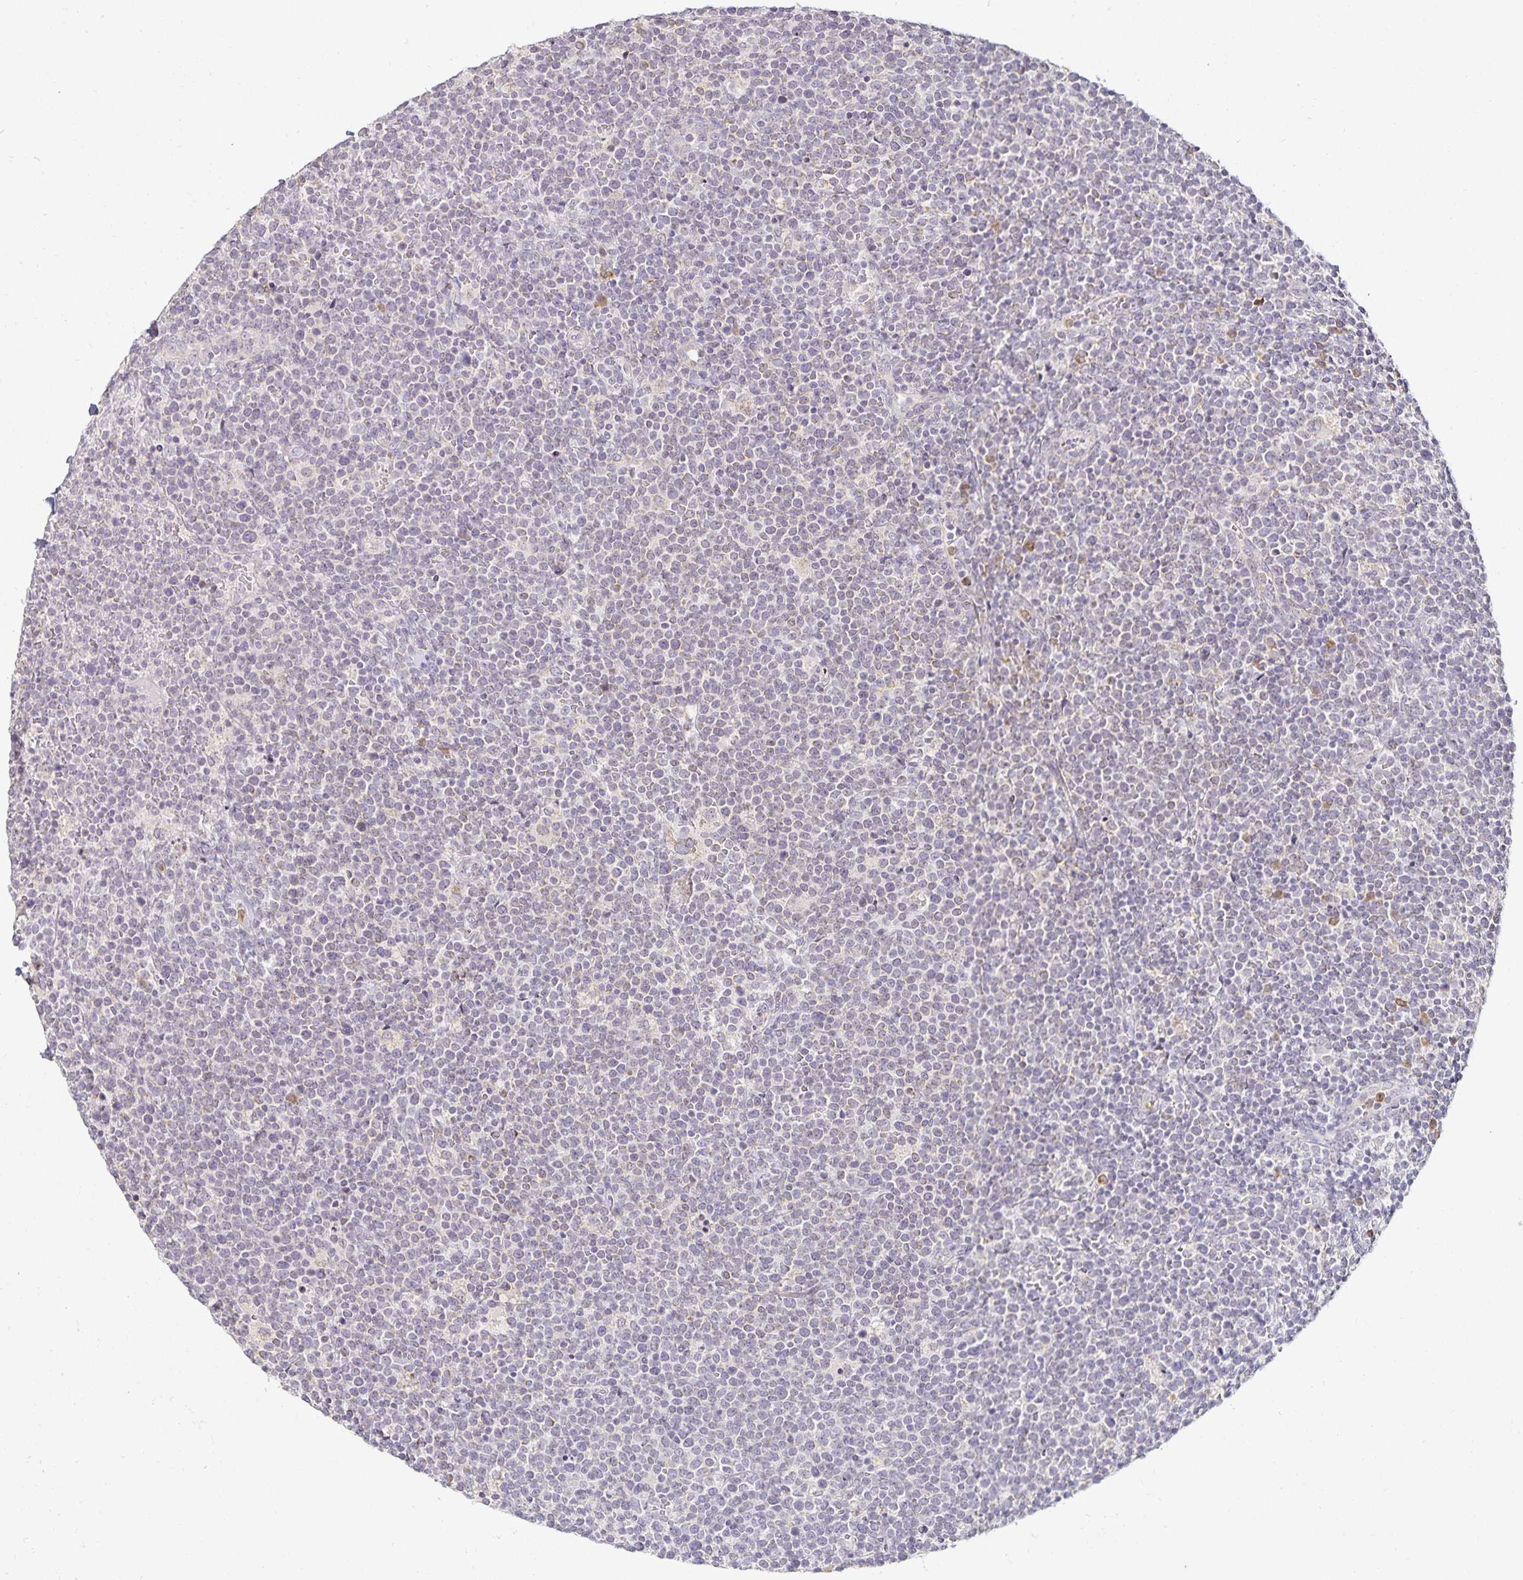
{"staining": {"intensity": "negative", "quantity": "none", "location": "none"}, "tissue": "lymphoma", "cell_type": "Tumor cells", "image_type": "cancer", "snomed": [{"axis": "morphology", "description": "Malignant lymphoma, non-Hodgkin's type, High grade"}, {"axis": "topography", "description": "Lymph node"}], "caption": "IHC photomicrograph of neoplastic tissue: malignant lymphoma, non-Hodgkin's type (high-grade) stained with DAB demonstrates no significant protein expression in tumor cells. Brightfield microscopy of immunohistochemistry (IHC) stained with DAB (3,3'-diaminobenzidine) (brown) and hematoxylin (blue), captured at high magnification.", "gene": "GP2", "patient": {"sex": "male", "age": 61}}